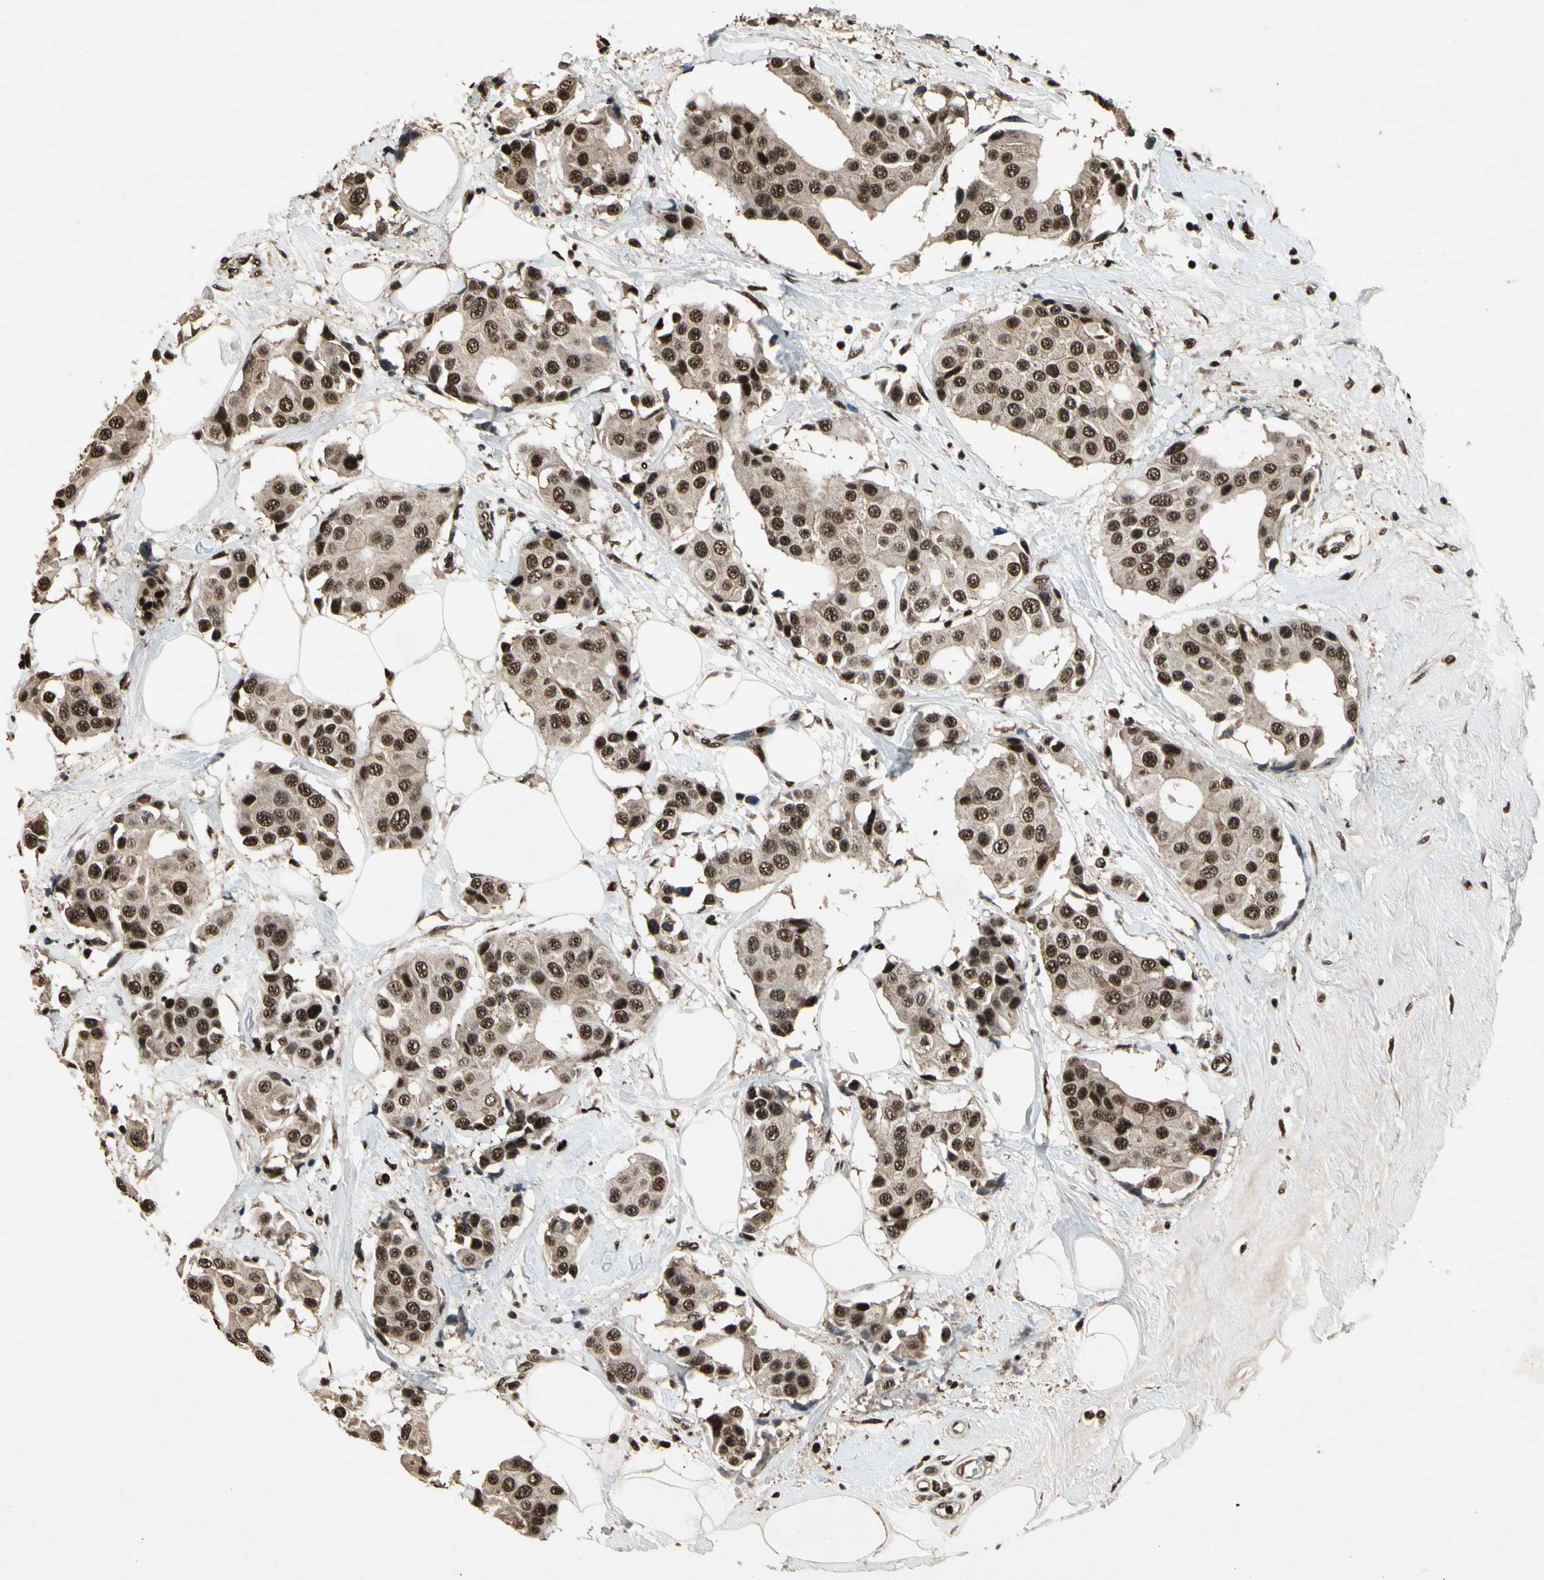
{"staining": {"intensity": "strong", "quantity": ">75%", "location": "cytoplasmic/membranous,nuclear"}, "tissue": "breast cancer", "cell_type": "Tumor cells", "image_type": "cancer", "snomed": [{"axis": "morphology", "description": "Normal tissue, NOS"}, {"axis": "morphology", "description": "Duct carcinoma"}, {"axis": "topography", "description": "Breast"}], "caption": "Breast intraductal carcinoma stained with a protein marker demonstrates strong staining in tumor cells.", "gene": "TBX2", "patient": {"sex": "female", "age": 39}}